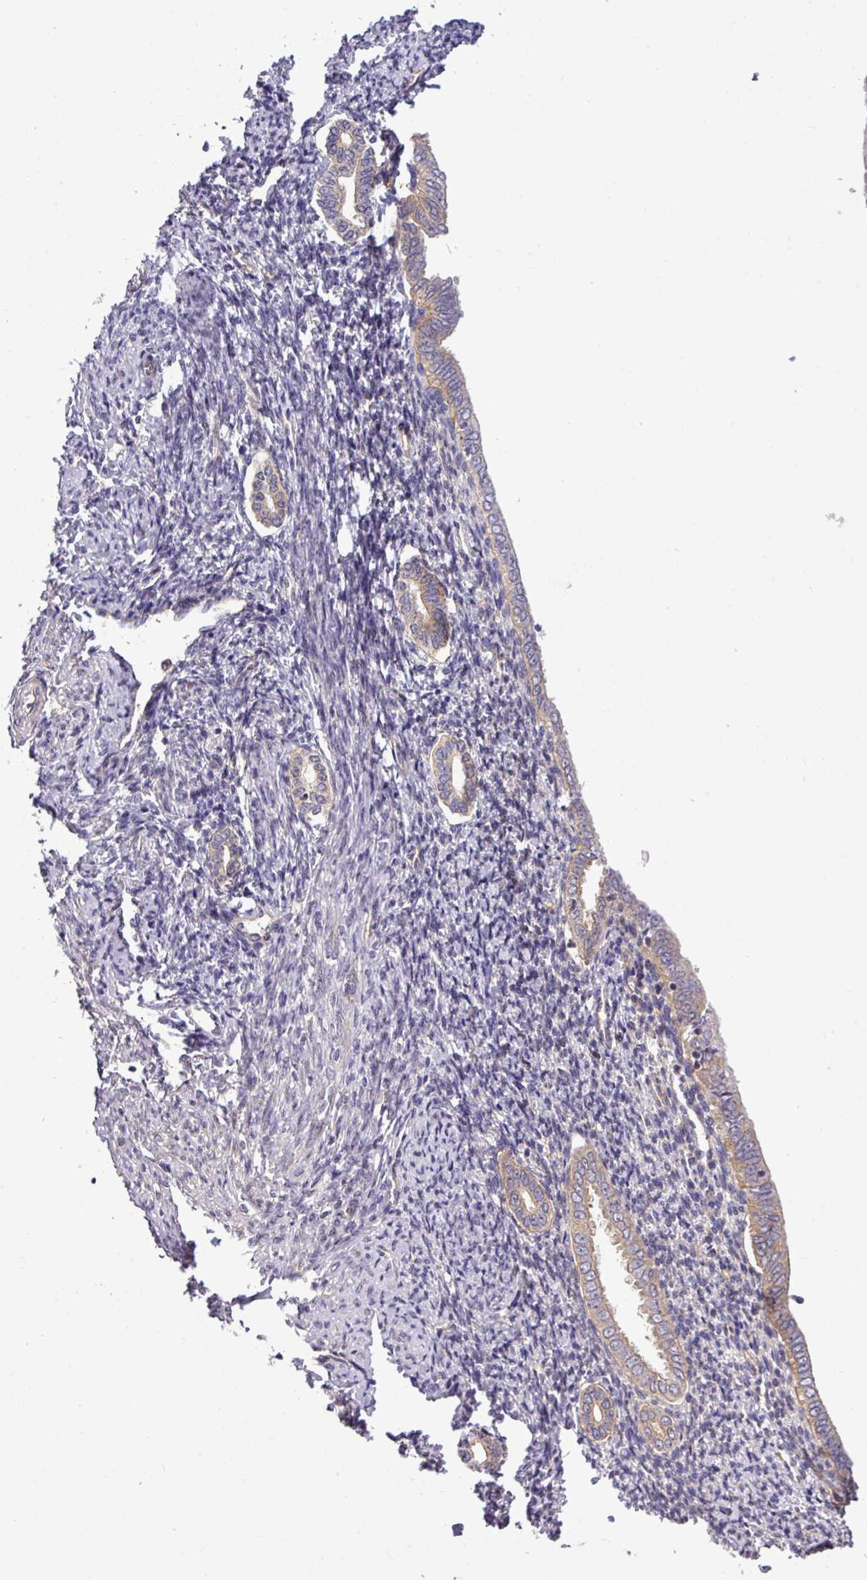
{"staining": {"intensity": "moderate", "quantity": "25%-75%", "location": "cytoplasmic/membranous"}, "tissue": "endometrium", "cell_type": "Cells in endometrial stroma", "image_type": "normal", "snomed": [{"axis": "morphology", "description": "Normal tissue, NOS"}, {"axis": "topography", "description": "Endometrium"}], "caption": "Immunohistochemistry (IHC) image of normal human endometrium stained for a protein (brown), which demonstrates medium levels of moderate cytoplasmic/membranous staining in about 25%-75% of cells in endometrial stroma.", "gene": "FAM222B", "patient": {"sex": "female", "age": 63}}